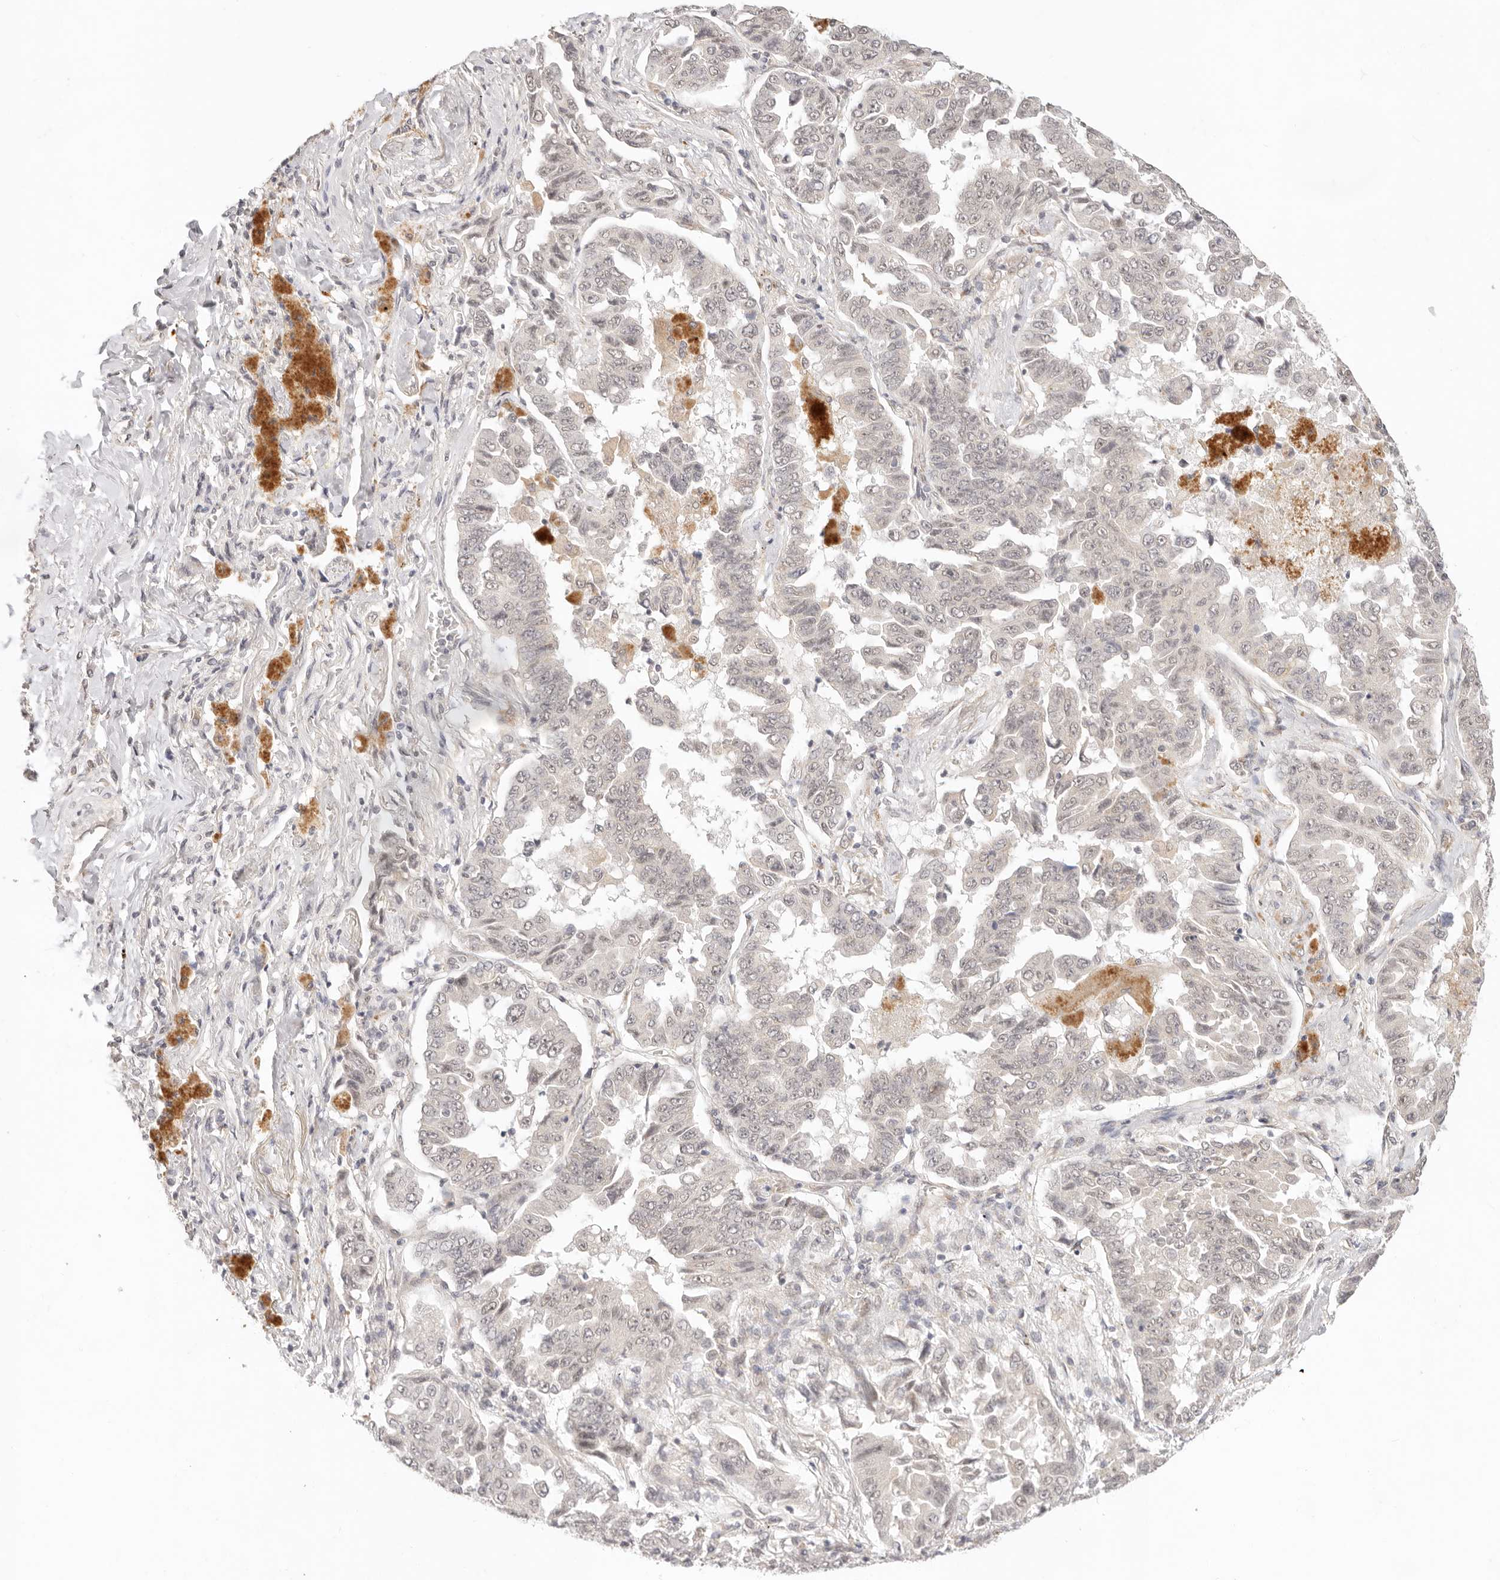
{"staining": {"intensity": "negative", "quantity": "none", "location": "none"}, "tissue": "lung cancer", "cell_type": "Tumor cells", "image_type": "cancer", "snomed": [{"axis": "morphology", "description": "Adenocarcinoma, NOS"}, {"axis": "topography", "description": "Lung"}], "caption": "Tumor cells are negative for brown protein staining in adenocarcinoma (lung).", "gene": "GPR156", "patient": {"sex": "female", "age": 51}}